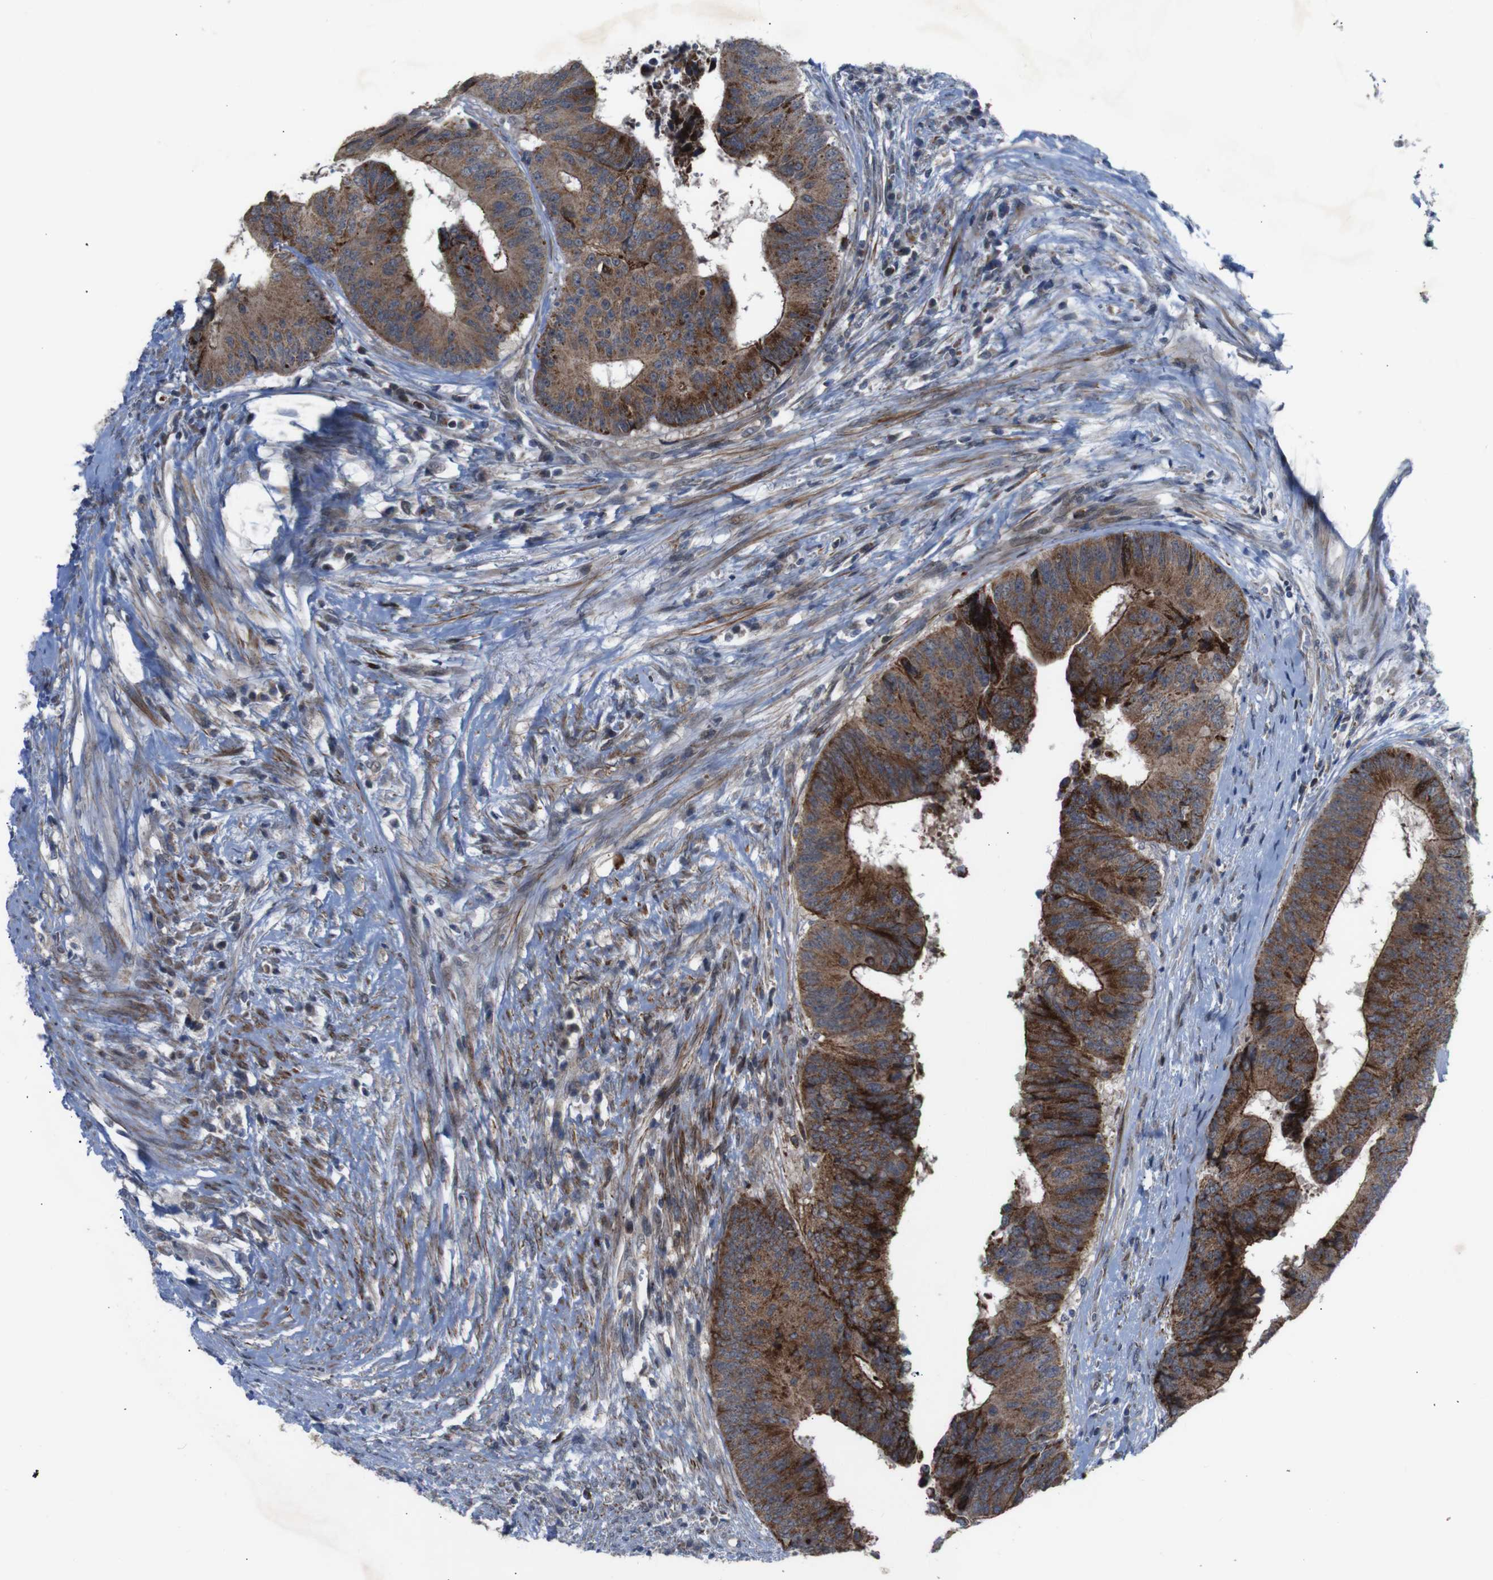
{"staining": {"intensity": "moderate", "quantity": ">75%", "location": "cytoplasmic/membranous"}, "tissue": "colorectal cancer", "cell_type": "Tumor cells", "image_type": "cancer", "snomed": [{"axis": "morphology", "description": "Adenocarcinoma, NOS"}, {"axis": "topography", "description": "Rectum"}], "caption": "This histopathology image exhibits immunohistochemistry staining of human colorectal adenocarcinoma, with medium moderate cytoplasmic/membranous positivity in approximately >75% of tumor cells.", "gene": "ATP7B", "patient": {"sex": "male", "age": 72}}